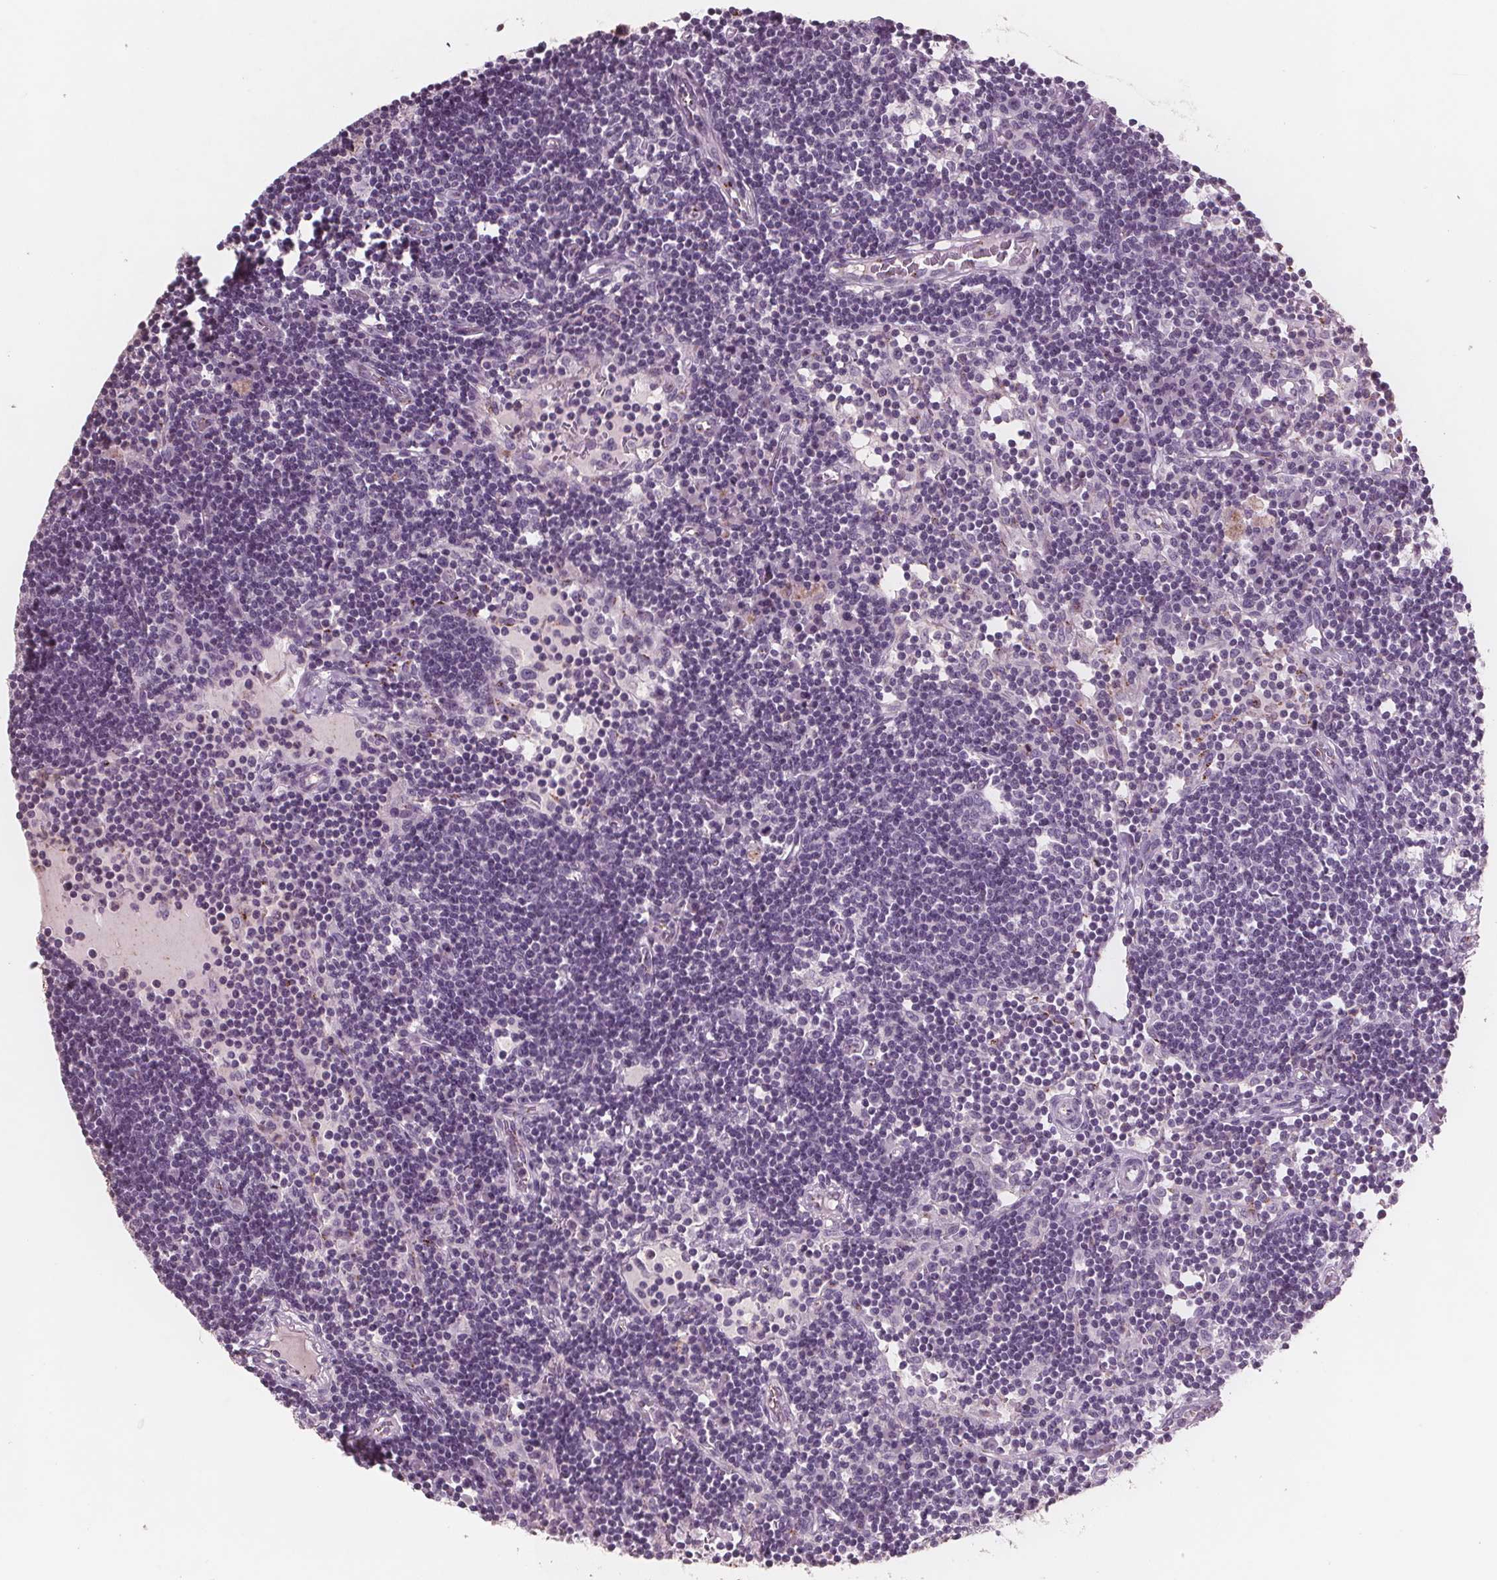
{"staining": {"intensity": "negative", "quantity": "none", "location": "none"}, "tissue": "lymph node", "cell_type": "Germinal center cells", "image_type": "normal", "snomed": [{"axis": "morphology", "description": "Normal tissue, NOS"}, {"axis": "topography", "description": "Lymph node"}], "caption": "Immunohistochemistry photomicrograph of normal human lymph node stained for a protein (brown), which exhibits no staining in germinal center cells. Nuclei are stained in blue.", "gene": "PTPN14", "patient": {"sex": "female", "age": 72}}